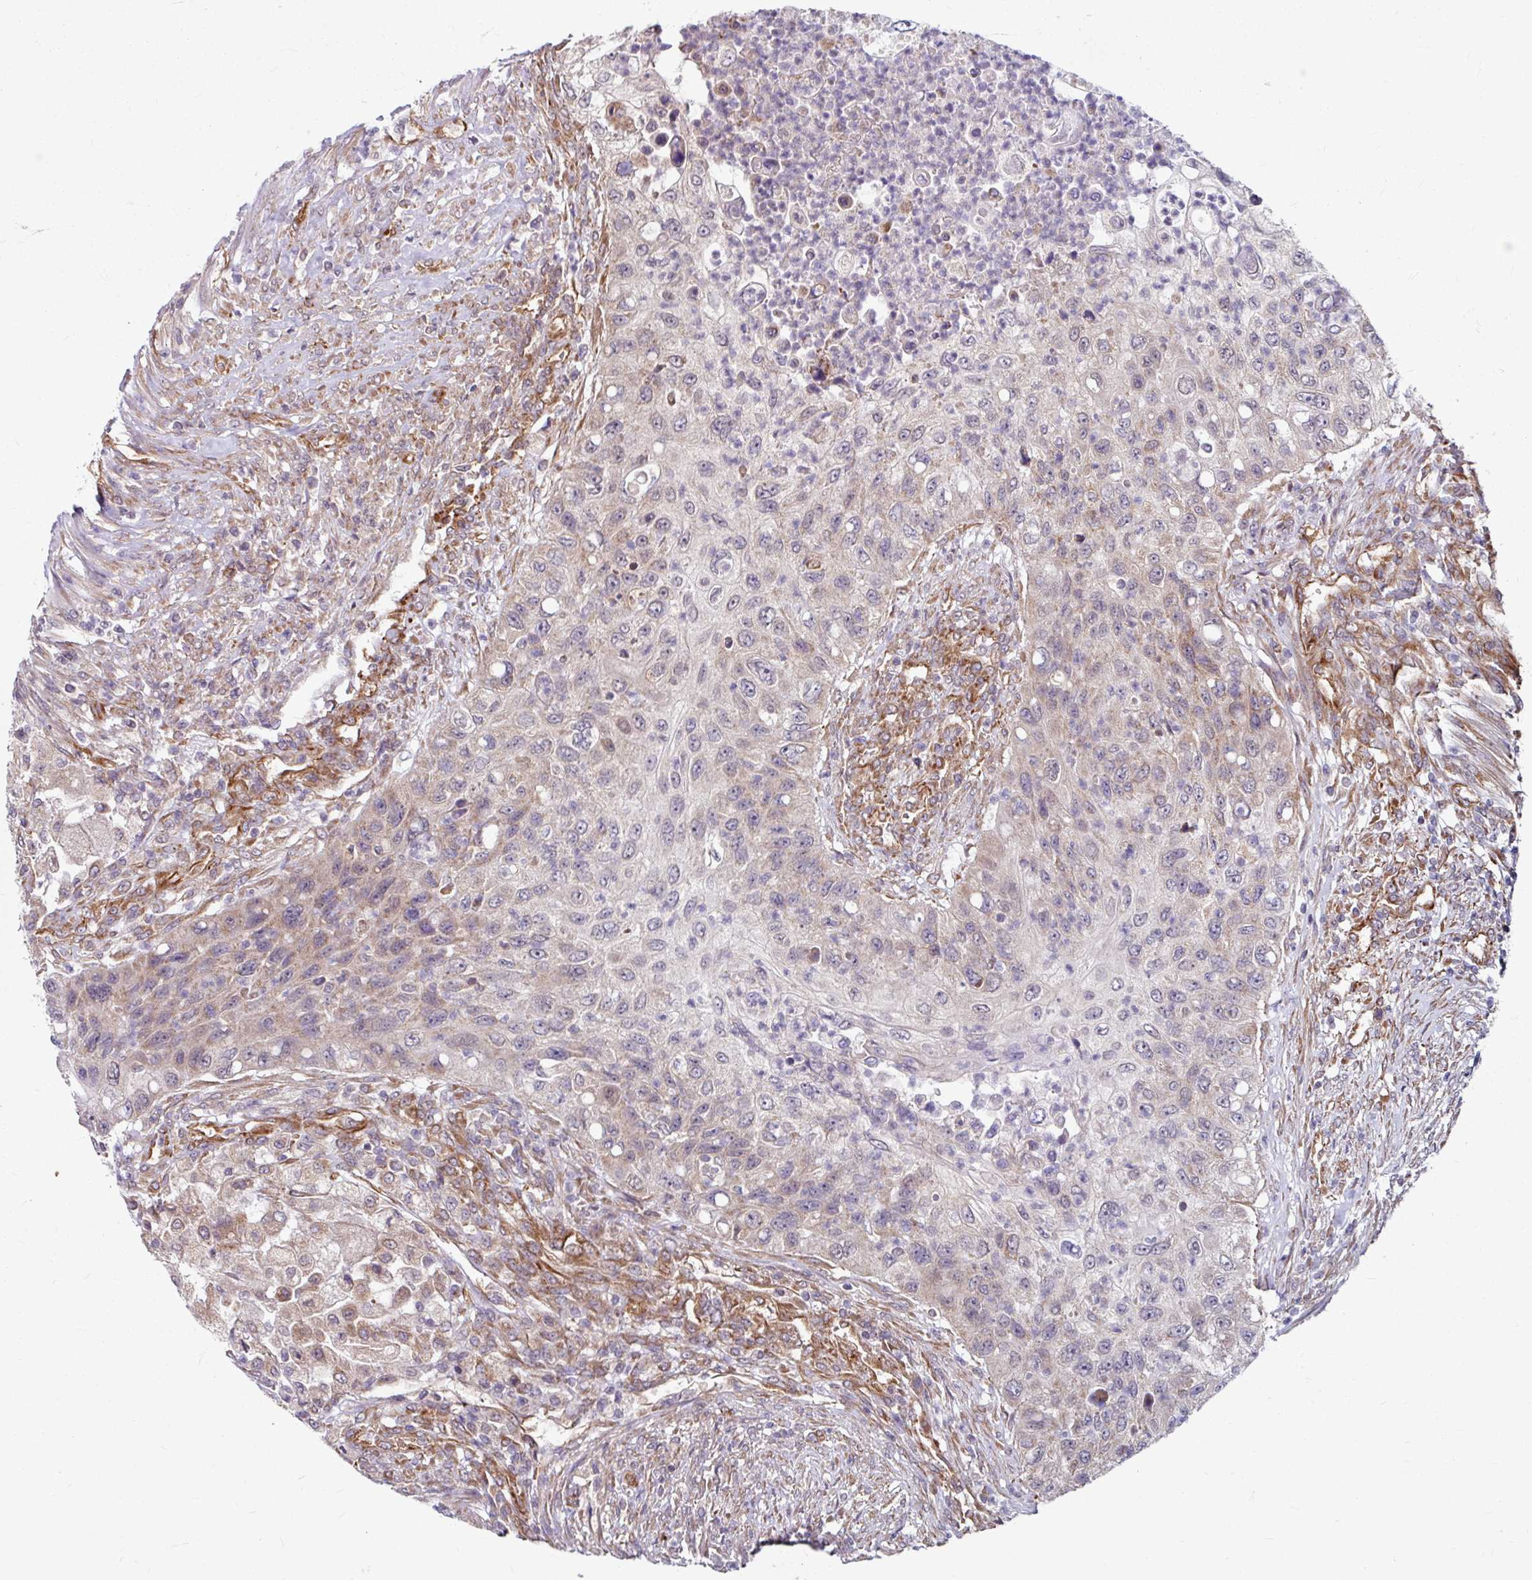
{"staining": {"intensity": "weak", "quantity": "<25%", "location": "cytoplasmic/membranous"}, "tissue": "urothelial cancer", "cell_type": "Tumor cells", "image_type": "cancer", "snomed": [{"axis": "morphology", "description": "Urothelial carcinoma, High grade"}, {"axis": "topography", "description": "Urinary bladder"}], "caption": "DAB immunohistochemical staining of urothelial cancer exhibits no significant staining in tumor cells.", "gene": "DAAM2", "patient": {"sex": "female", "age": 60}}